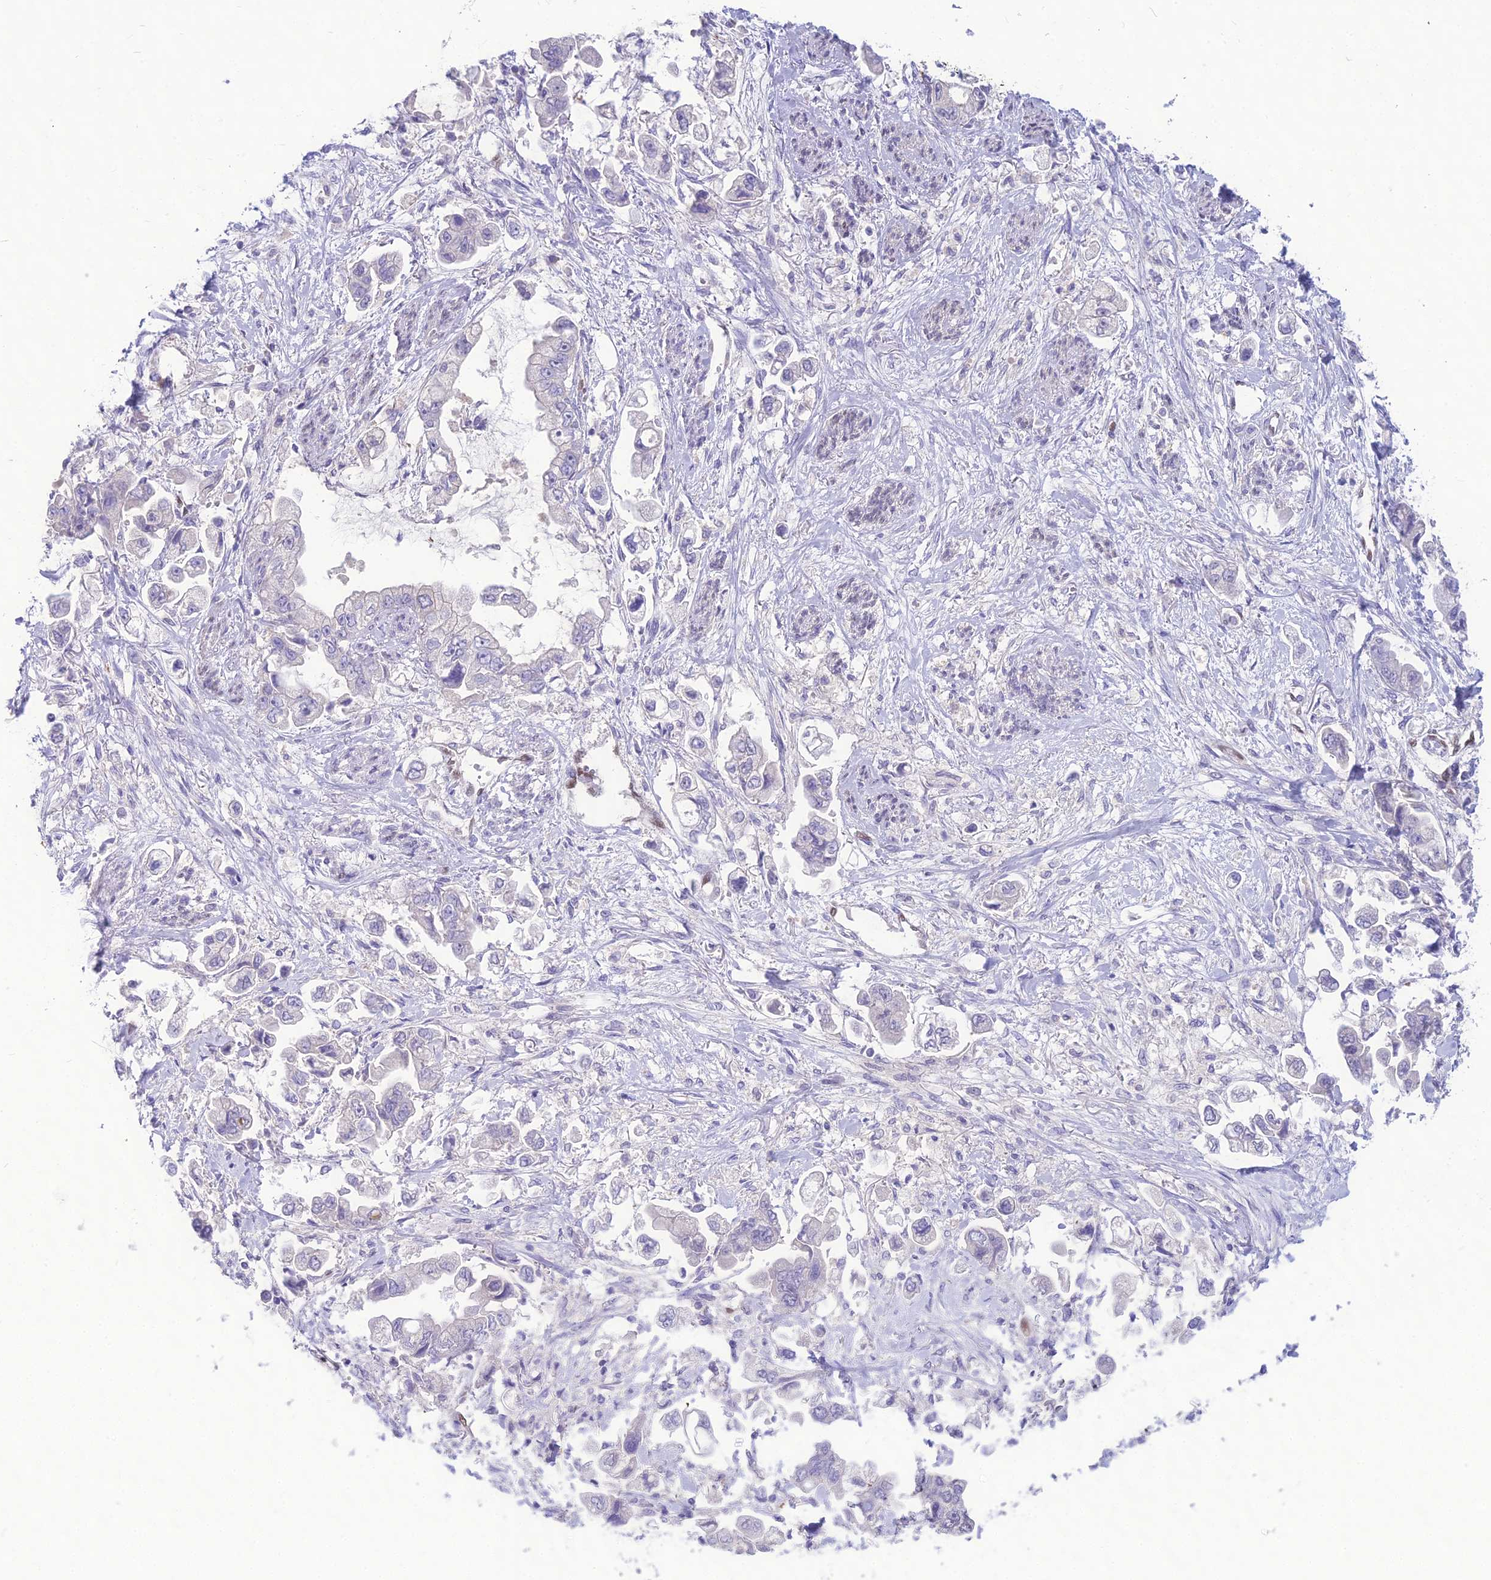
{"staining": {"intensity": "negative", "quantity": "none", "location": "none"}, "tissue": "stomach cancer", "cell_type": "Tumor cells", "image_type": "cancer", "snomed": [{"axis": "morphology", "description": "Adenocarcinoma, NOS"}, {"axis": "topography", "description": "Stomach"}], "caption": "Immunohistochemistry (IHC) of human stomach cancer (adenocarcinoma) exhibits no positivity in tumor cells. Nuclei are stained in blue.", "gene": "NOVA2", "patient": {"sex": "male", "age": 62}}